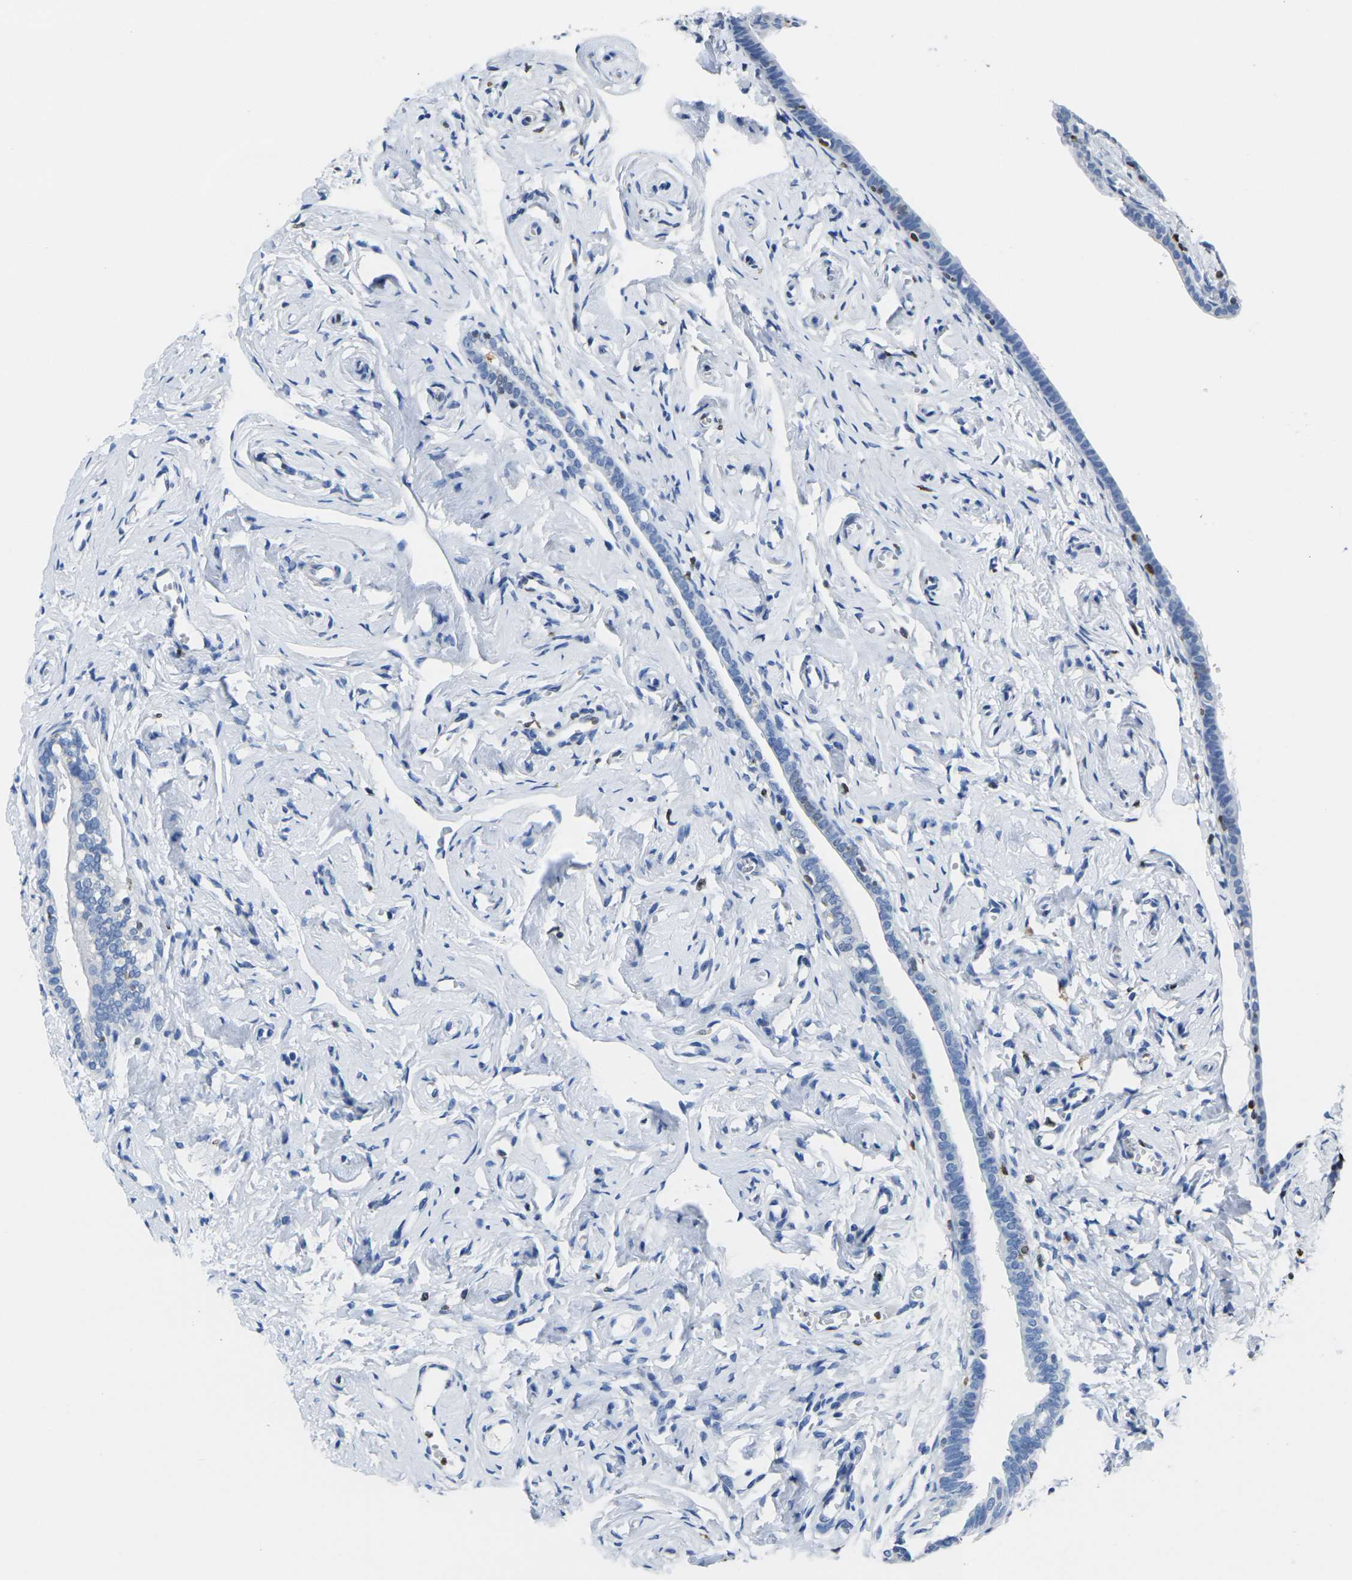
{"staining": {"intensity": "strong", "quantity": "25%-75%", "location": "nuclear"}, "tissue": "fallopian tube", "cell_type": "Glandular cells", "image_type": "normal", "snomed": [{"axis": "morphology", "description": "Normal tissue, NOS"}, {"axis": "topography", "description": "Fallopian tube"}], "caption": "Immunohistochemistry of unremarkable fallopian tube exhibits high levels of strong nuclear positivity in approximately 25%-75% of glandular cells.", "gene": "DRAXIN", "patient": {"sex": "female", "age": 71}}